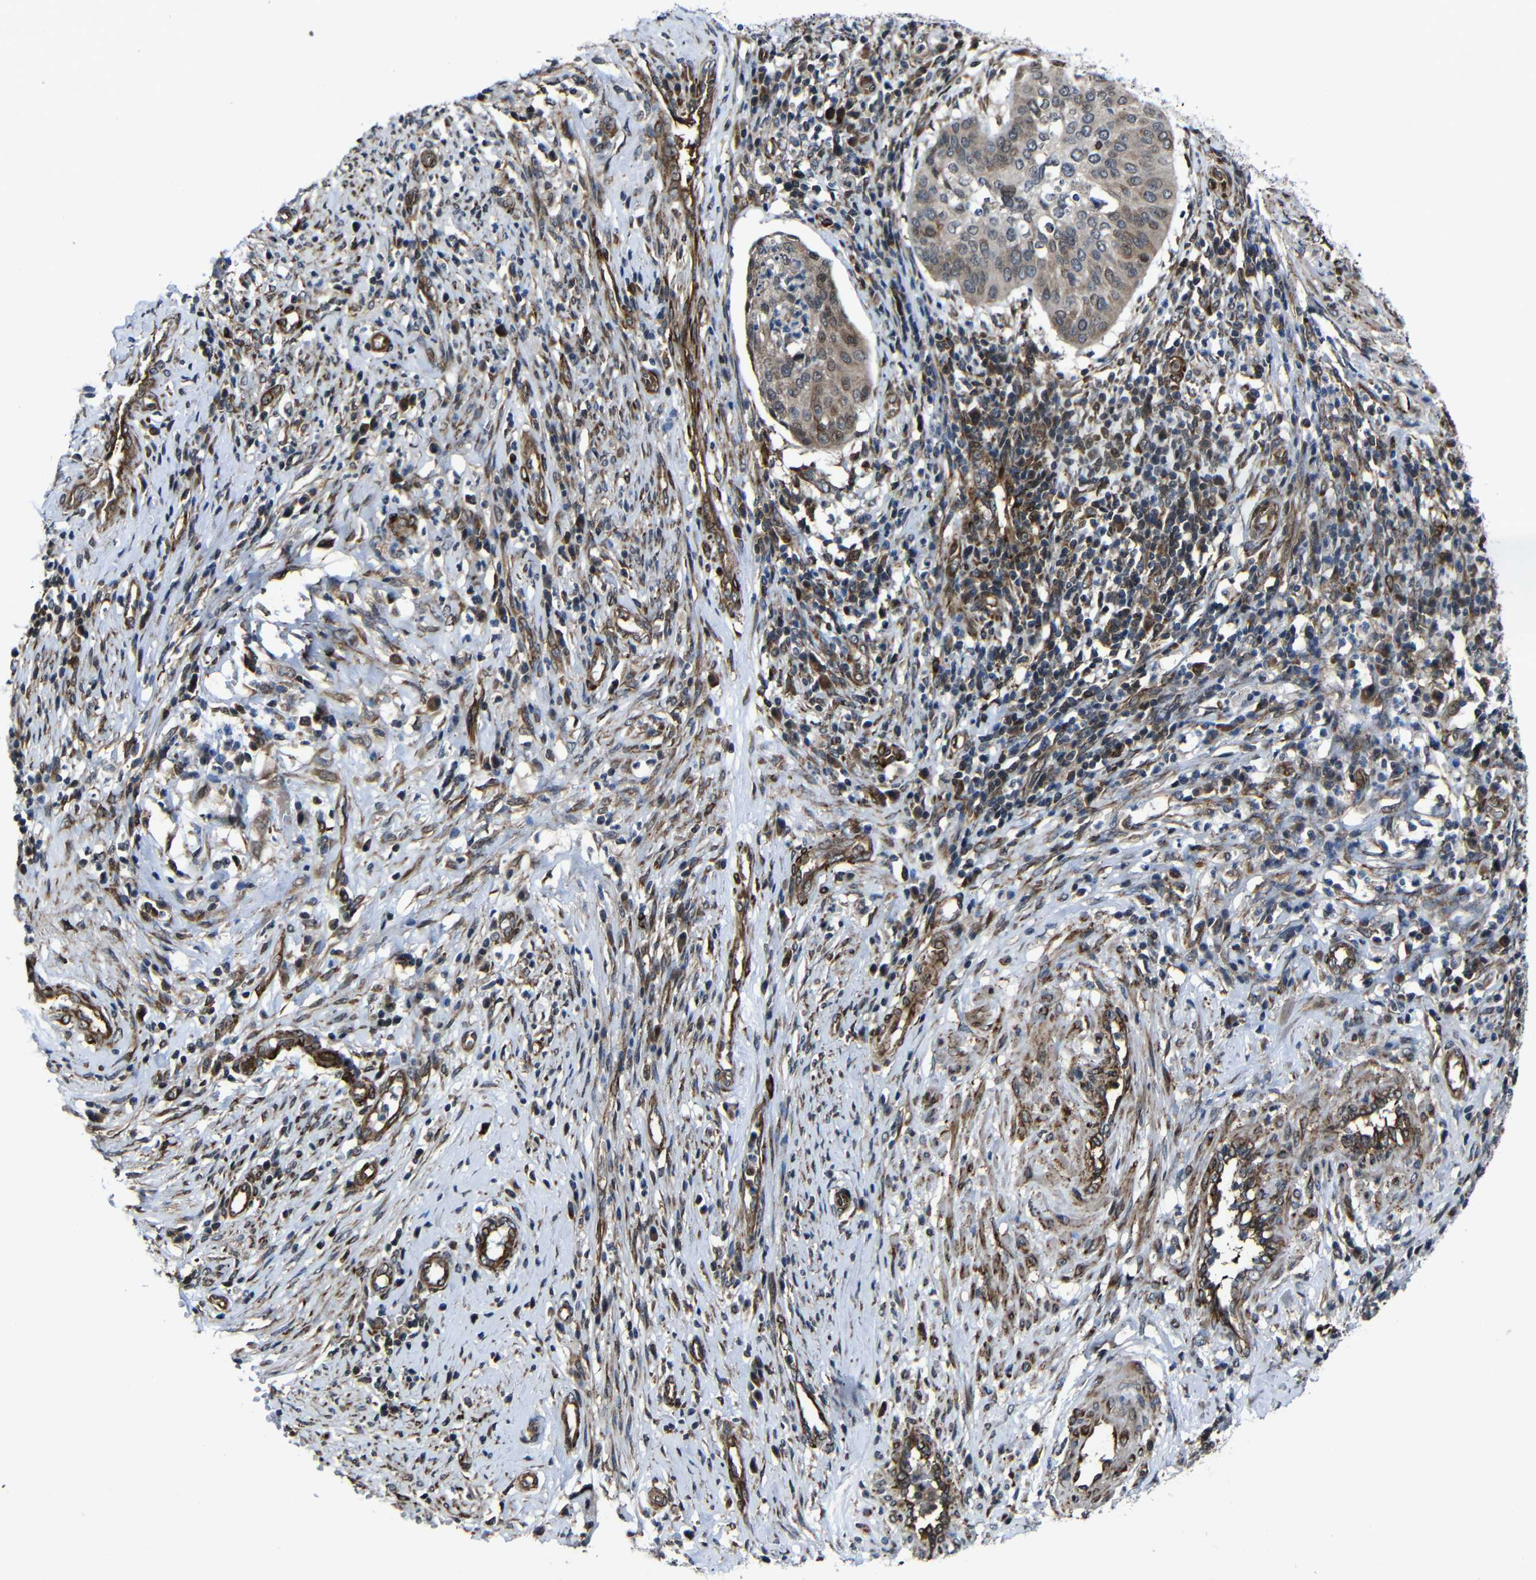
{"staining": {"intensity": "weak", "quantity": ">75%", "location": "cytoplasmic/membranous"}, "tissue": "cervical cancer", "cell_type": "Tumor cells", "image_type": "cancer", "snomed": [{"axis": "morphology", "description": "Normal tissue, NOS"}, {"axis": "morphology", "description": "Squamous cell carcinoma, NOS"}, {"axis": "topography", "description": "Cervix"}], "caption": "The micrograph demonstrates a brown stain indicating the presence of a protein in the cytoplasmic/membranous of tumor cells in cervical squamous cell carcinoma.", "gene": "KIAA0513", "patient": {"sex": "female", "age": 39}}